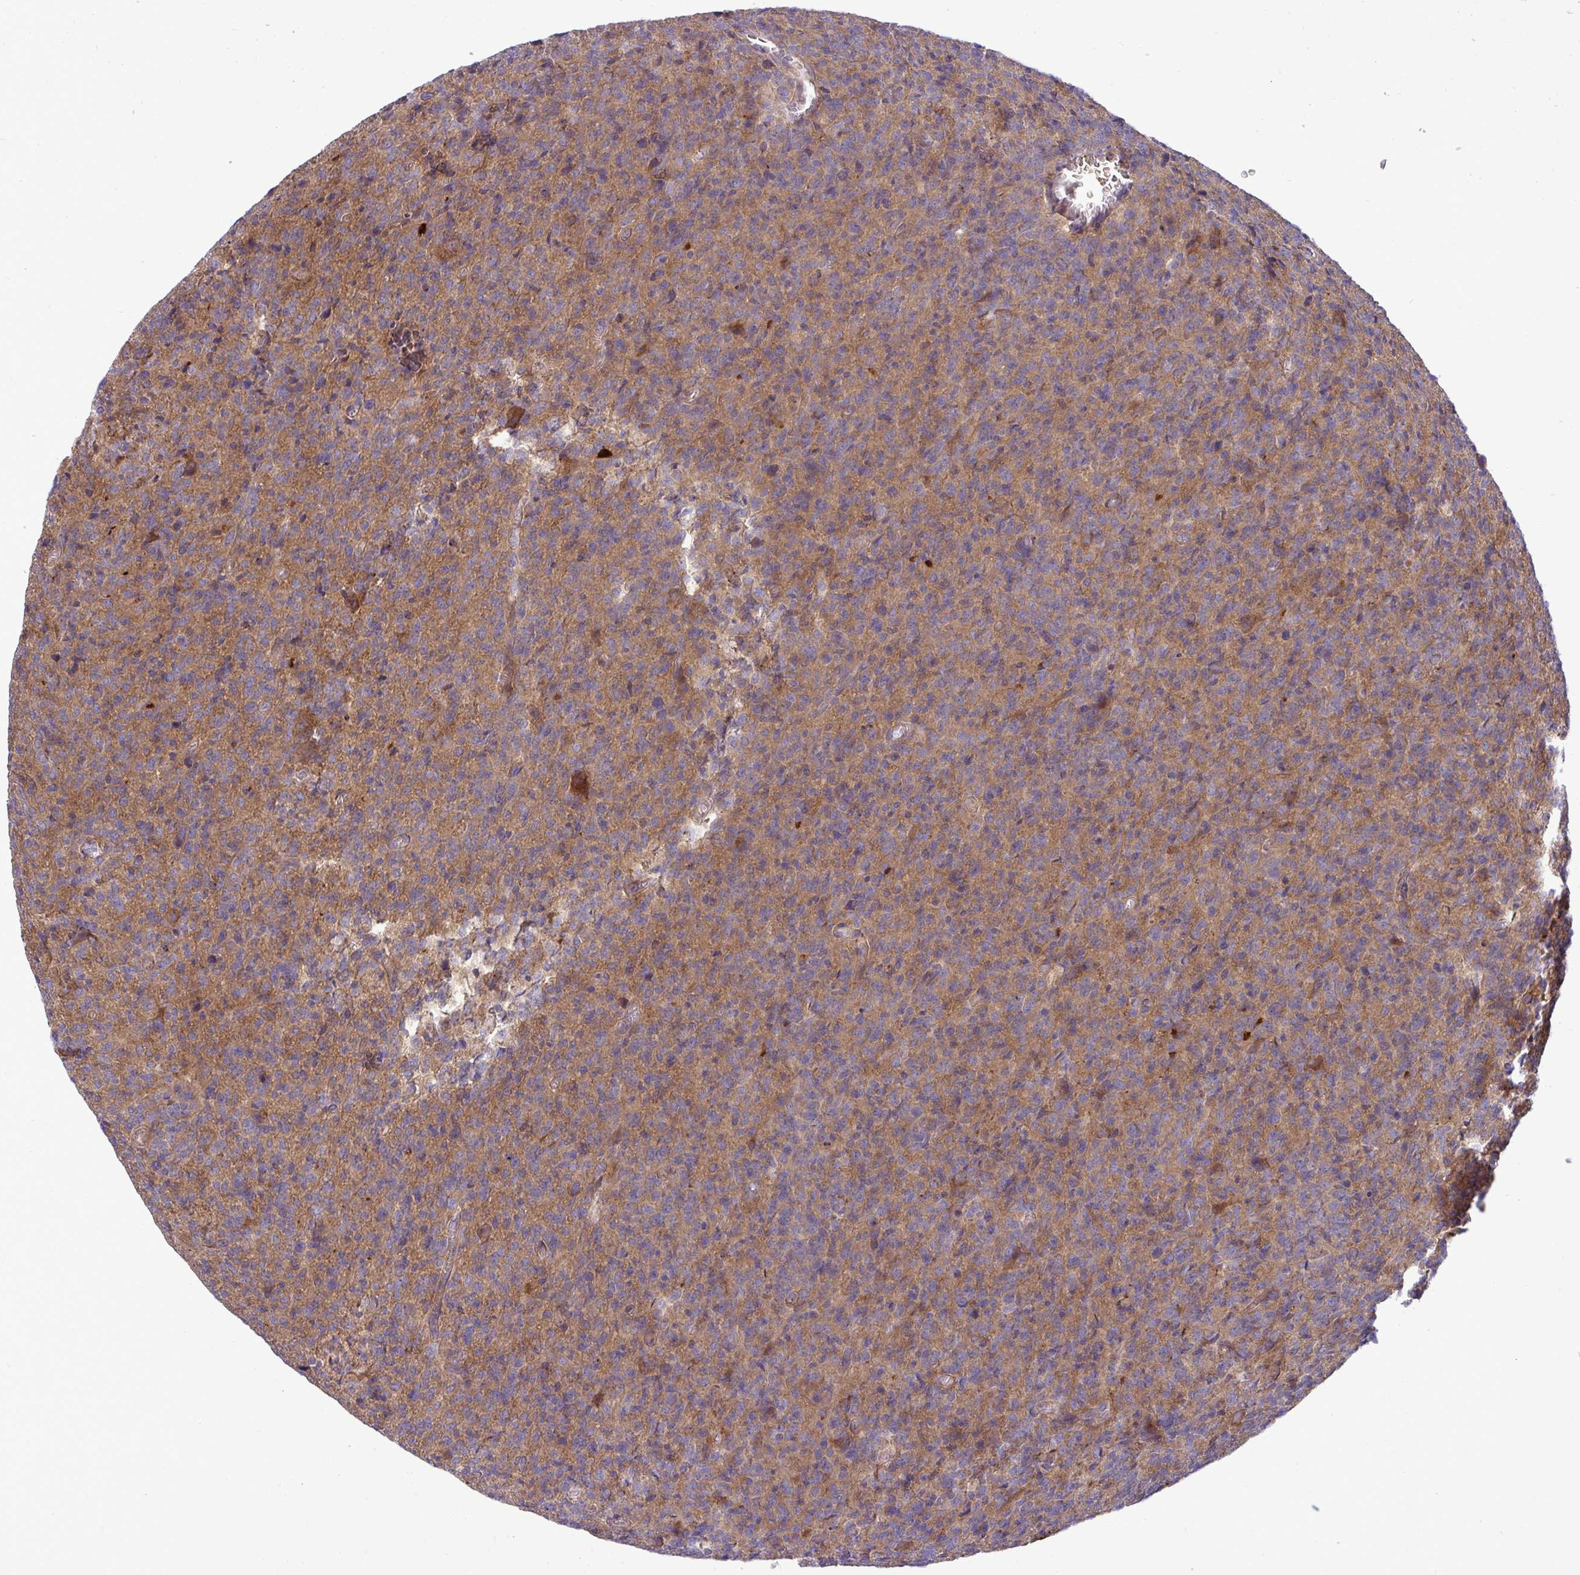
{"staining": {"intensity": "weak", "quantity": "<25%", "location": "cytoplasmic/membranous"}, "tissue": "glioma", "cell_type": "Tumor cells", "image_type": "cancer", "snomed": [{"axis": "morphology", "description": "Glioma, malignant, High grade"}, {"axis": "topography", "description": "Brain"}], "caption": "Protein analysis of glioma exhibits no significant positivity in tumor cells. (DAB (3,3'-diaminobenzidine) immunohistochemistry visualized using brightfield microscopy, high magnification).", "gene": "GRB14", "patient": {"sex": "male", "age": 76}}